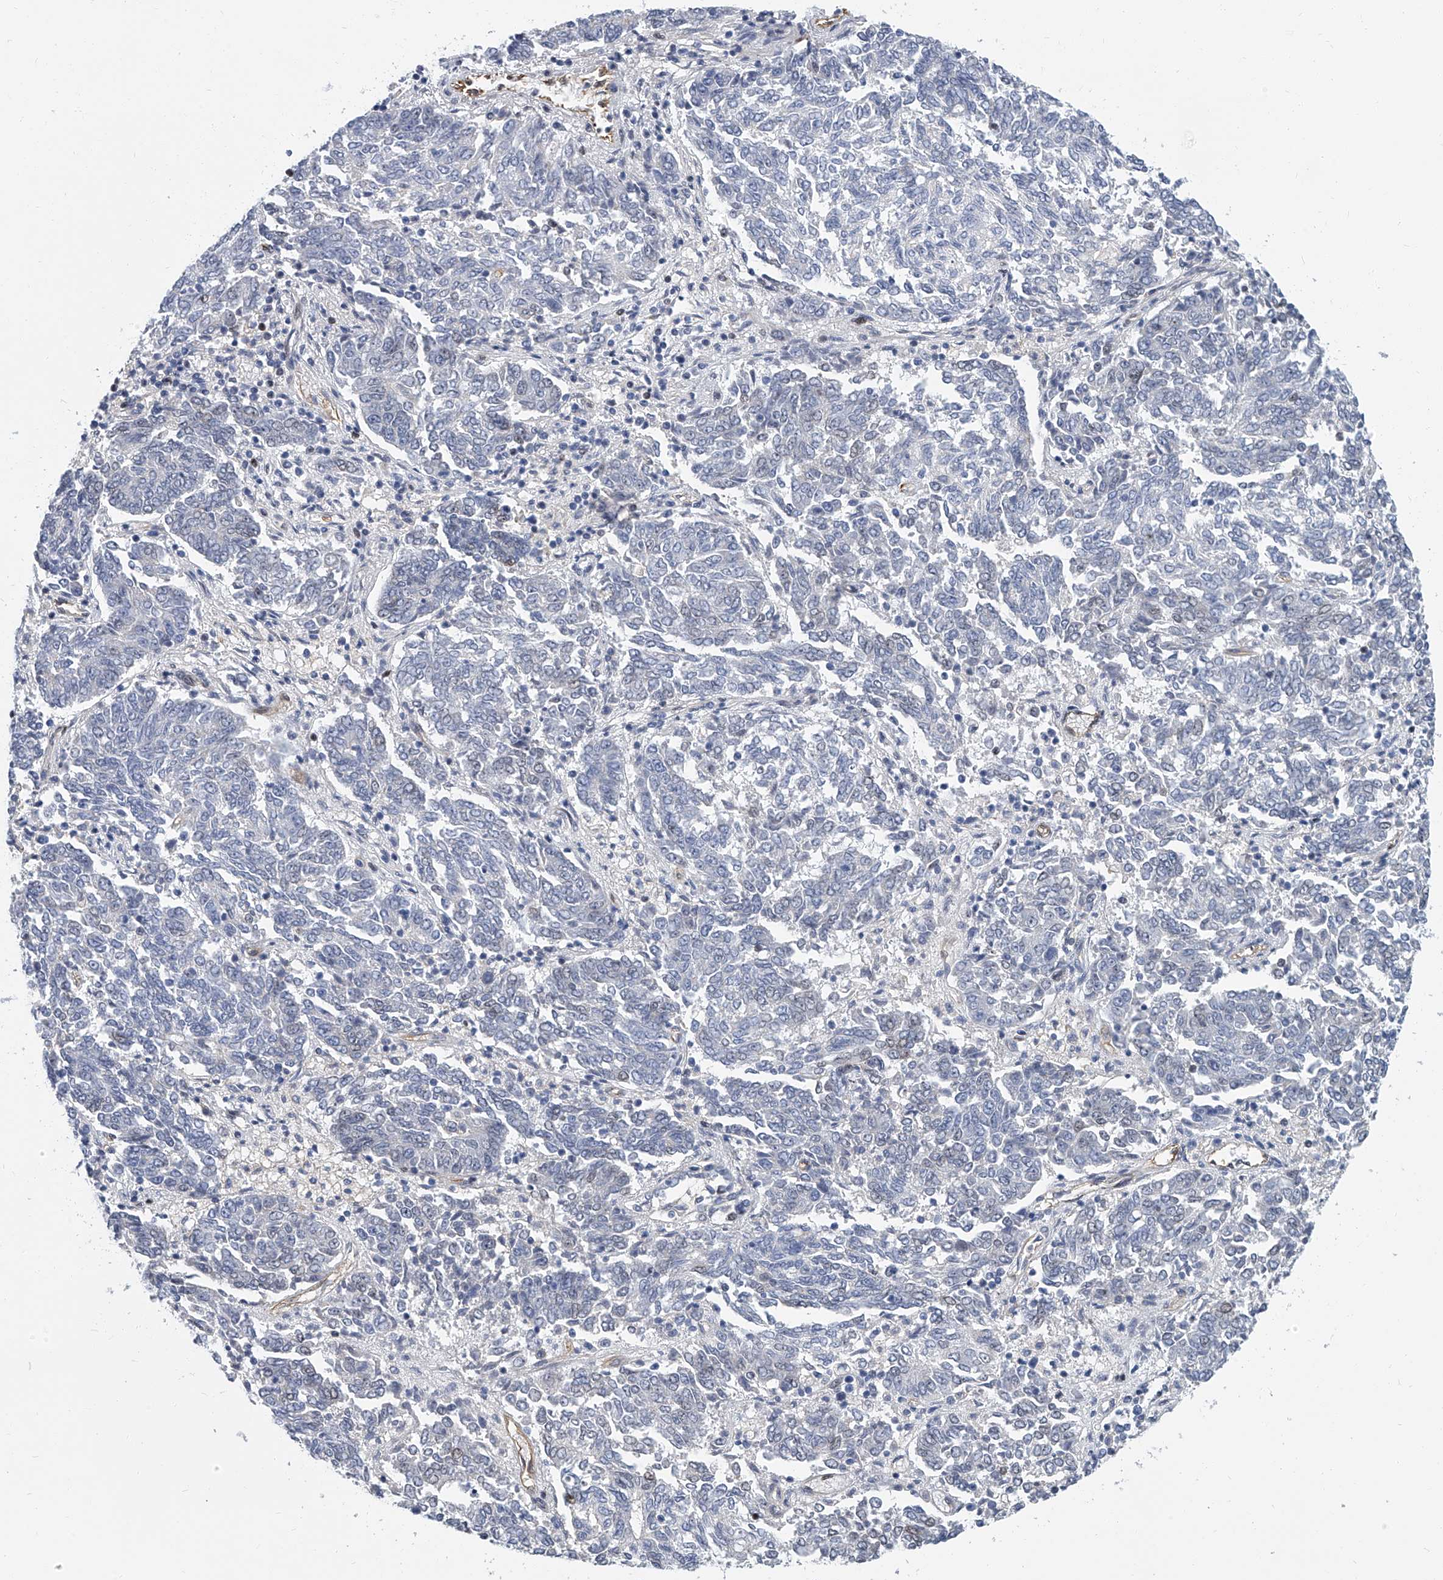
{"staining": {"intensity": "negative", "quantity": "none", "location": "none"}, "tissue": "endometrial cancer", "cell_type": "Tumor cells", "image_type": "cancer", "snomed": [{"axis": "morphology", "description": "Adenocarcinoma, NOS"}, {"axis": "topography", "description": "Endometrium"}], "caption": "Immunohistochemical staining of human endometrial cancer displays no significant staining in tumor cells.", "gene": "KIRREL1", "patient": {"sex": "female", "age": 80}}